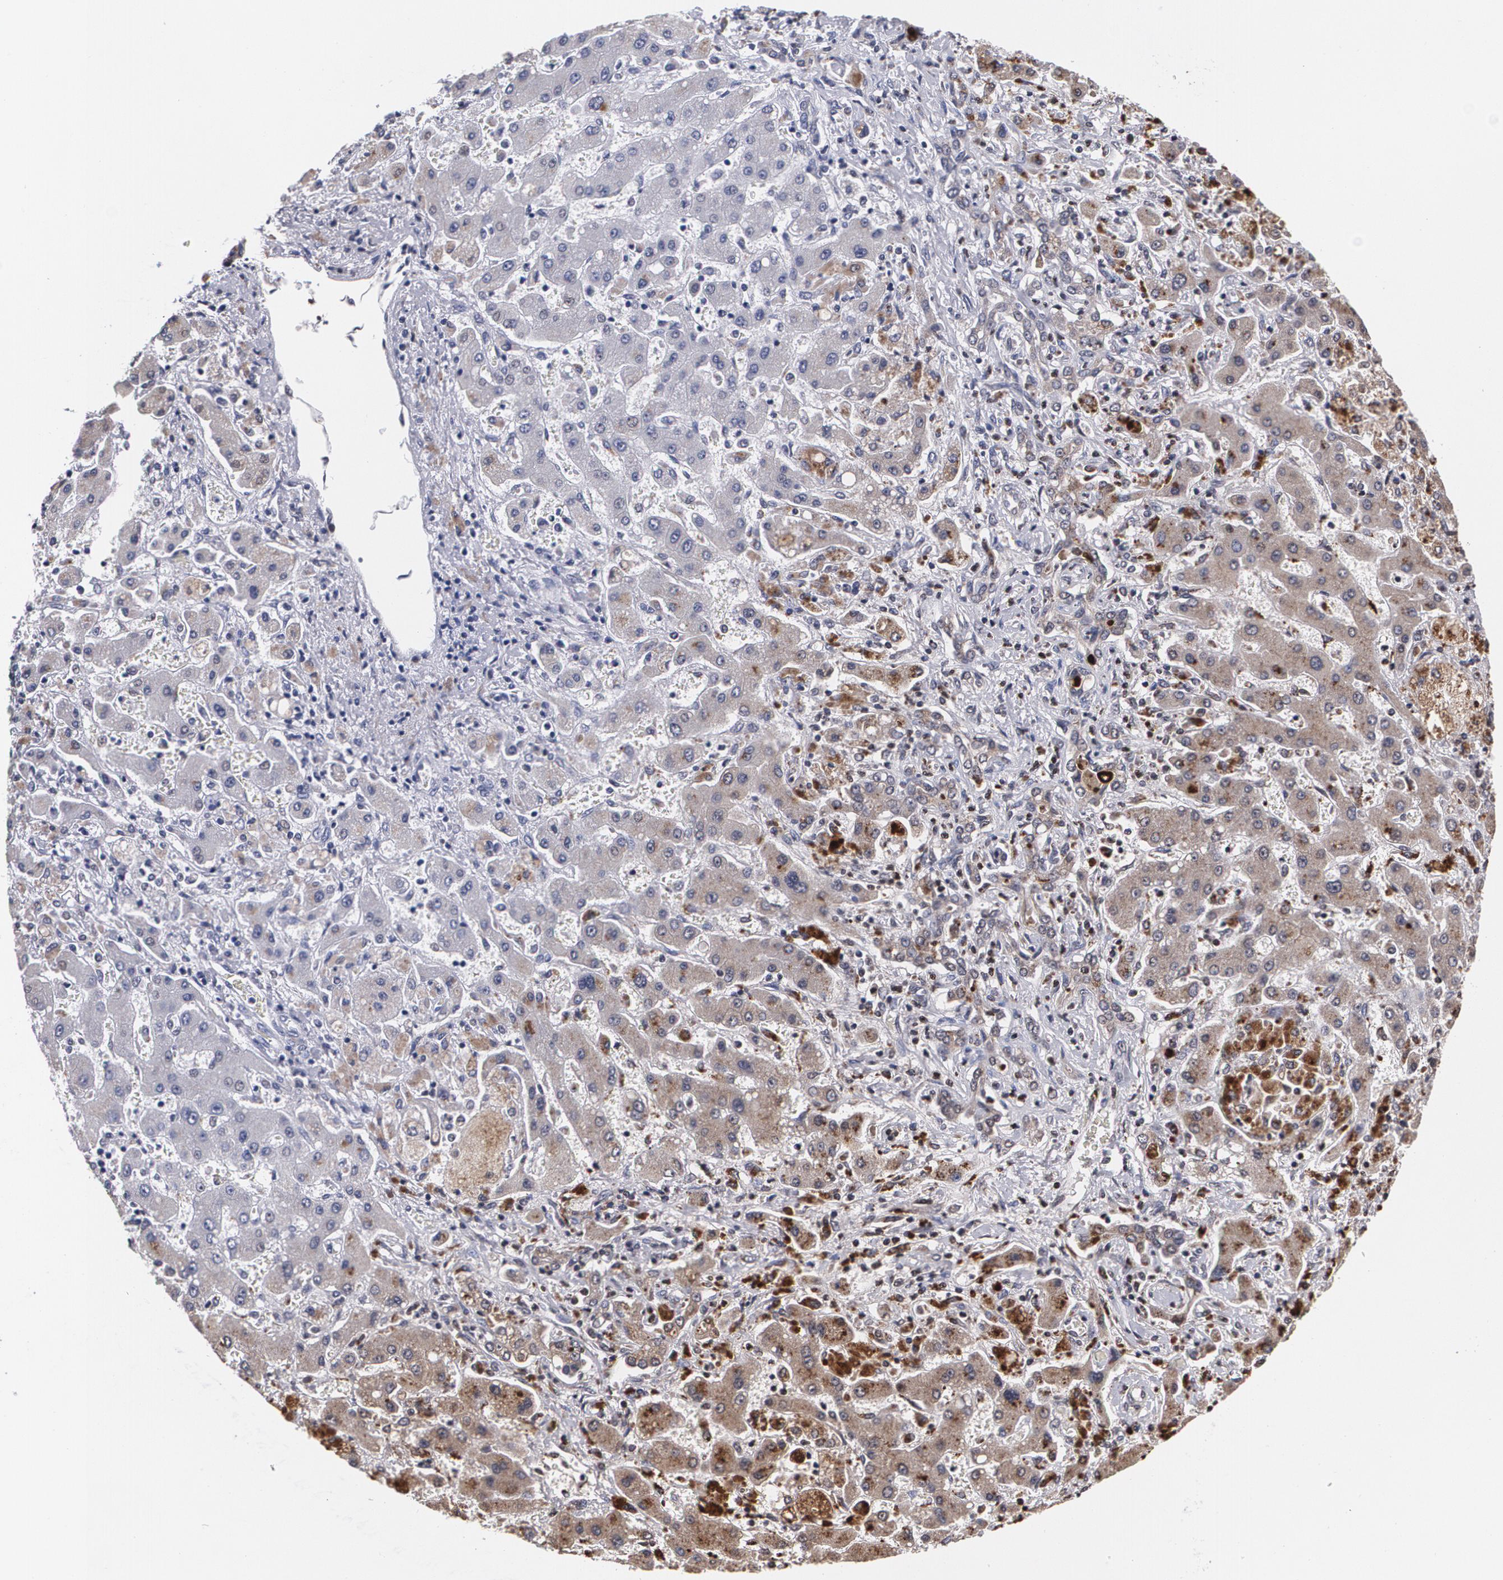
{"staining": {"intensity": "moderate", "quantity": "25%-75%", "location": "cytoplasmic/membranous"}, "tissue": "liver cancer", "cell_type": "Tumor cells", "image_type": "cancer", "snomed": [{"axis": "morphology", "description": "Cholangiocarcinoma"}, {"axis": "topography", "description": "Liver"}], "caption": "IHC photomicrograph of neoplastic tissue: human liver cancer (cholangiocarcinoma) stained using immunohistochemistry exhibits medium levels of moderate protein expression localized specifically in the cytoplasmic/membranous of tumor cells, appearing as a cytoplasmic/membranous brown color.", "gene": "MVP", "patient": {"sex": "male", "age": 50}}